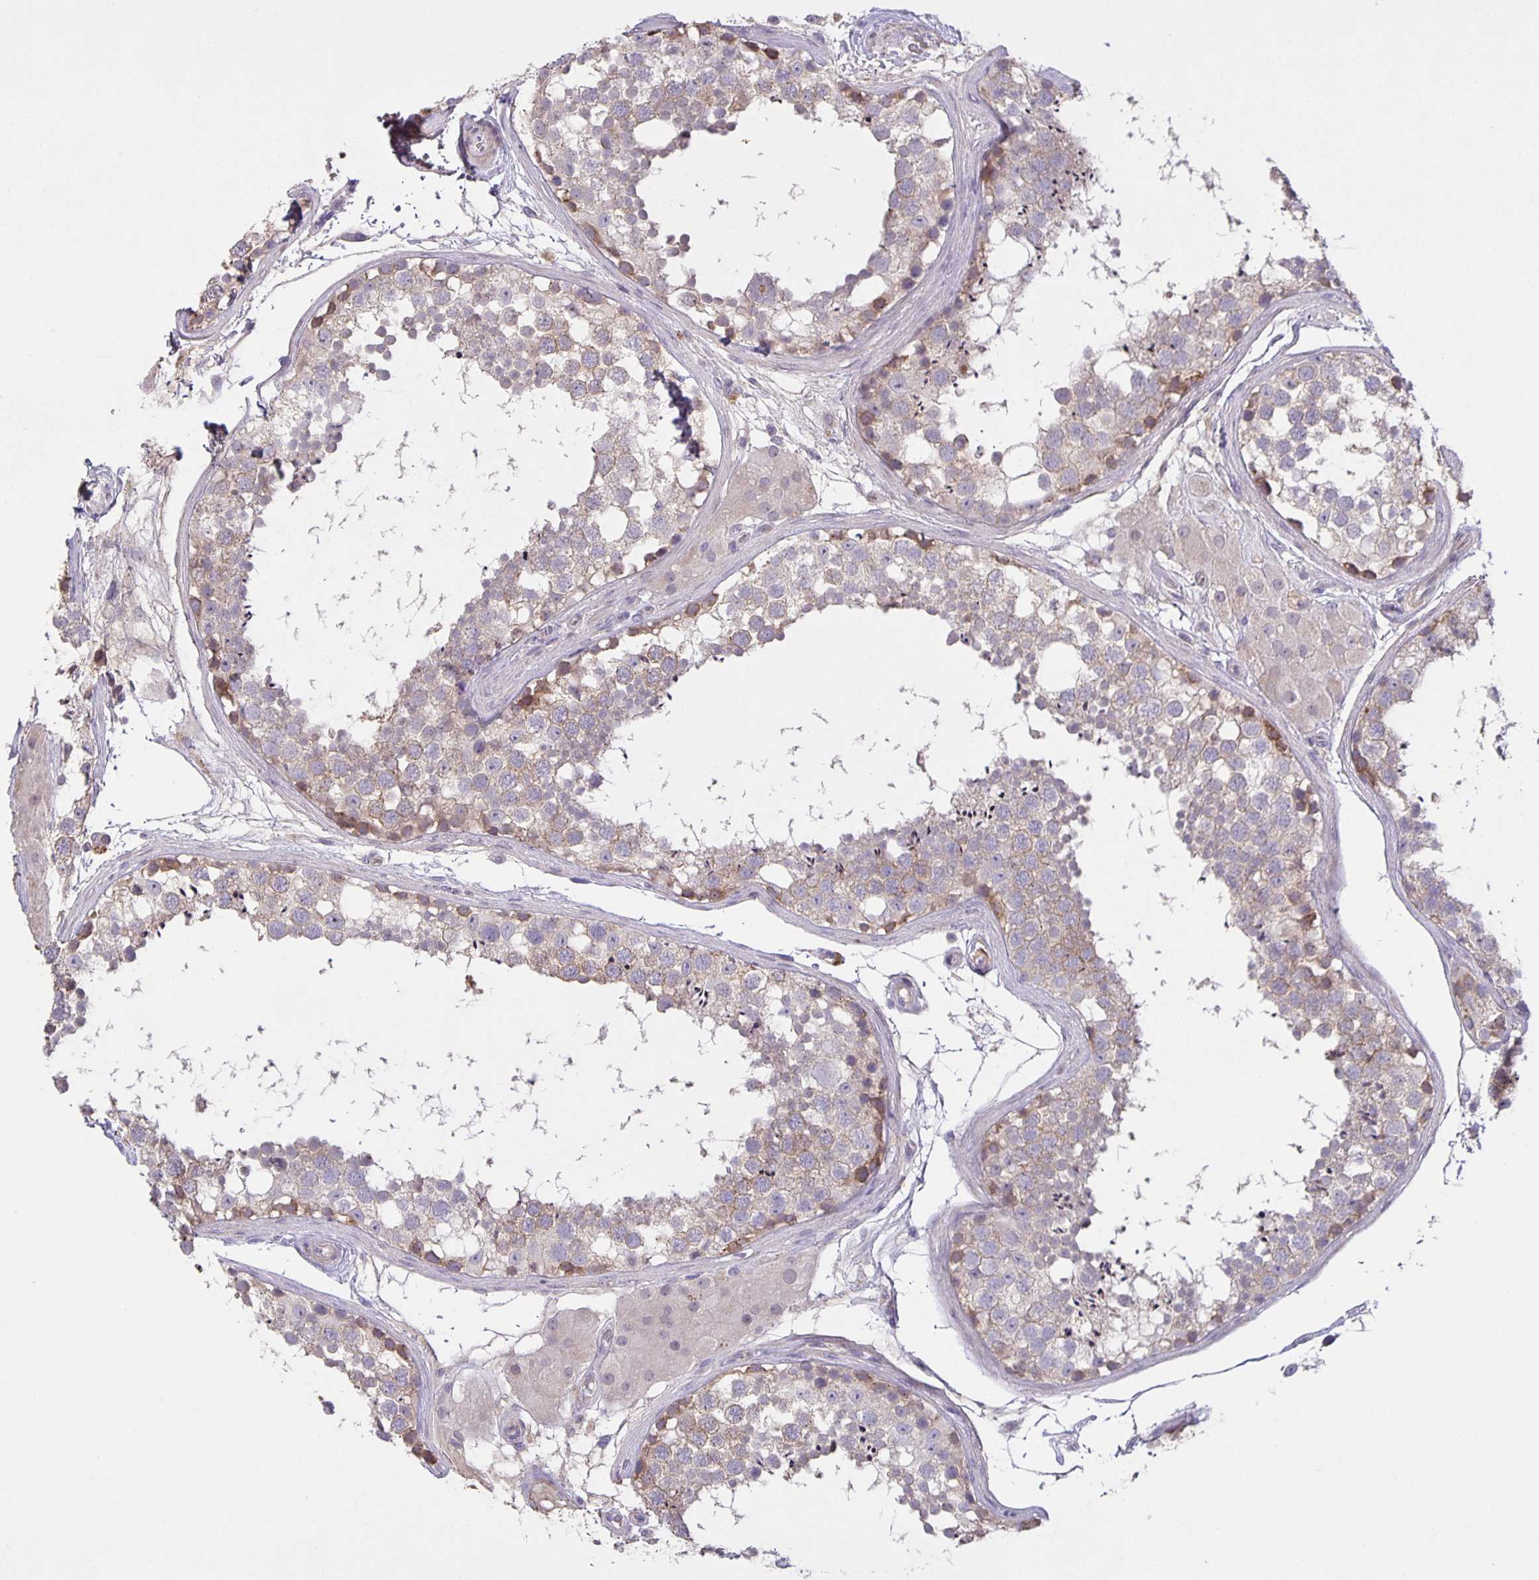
{"staining": {"intensity": "moderate", "quantity": "<25%", "location": "cytoplasmic/membranous"}, "tissue": "testis", "cell_type": "Cells in seminiferous ducts", "image_type": "normal", "snomed": [{"axis": "morphology", "description": "Normal tissue, NOS"}, {"axis": "morphology", "description": "Seminoma, NOS"}, {"axis": "topography", "description": "Testis"}], "caption": "A brown stain labels moderate cytoplasmic/membranous expression of a protein in cells in seminiferous ducts of normal testis. The staining was performed using DAB to visualize the protein expression in brown, while the nuclei were stained in blue with hematoxylin (Magnification: 20x).", "gene": "SRCIN1", "patient": {"sex": "male", "age": 65}}